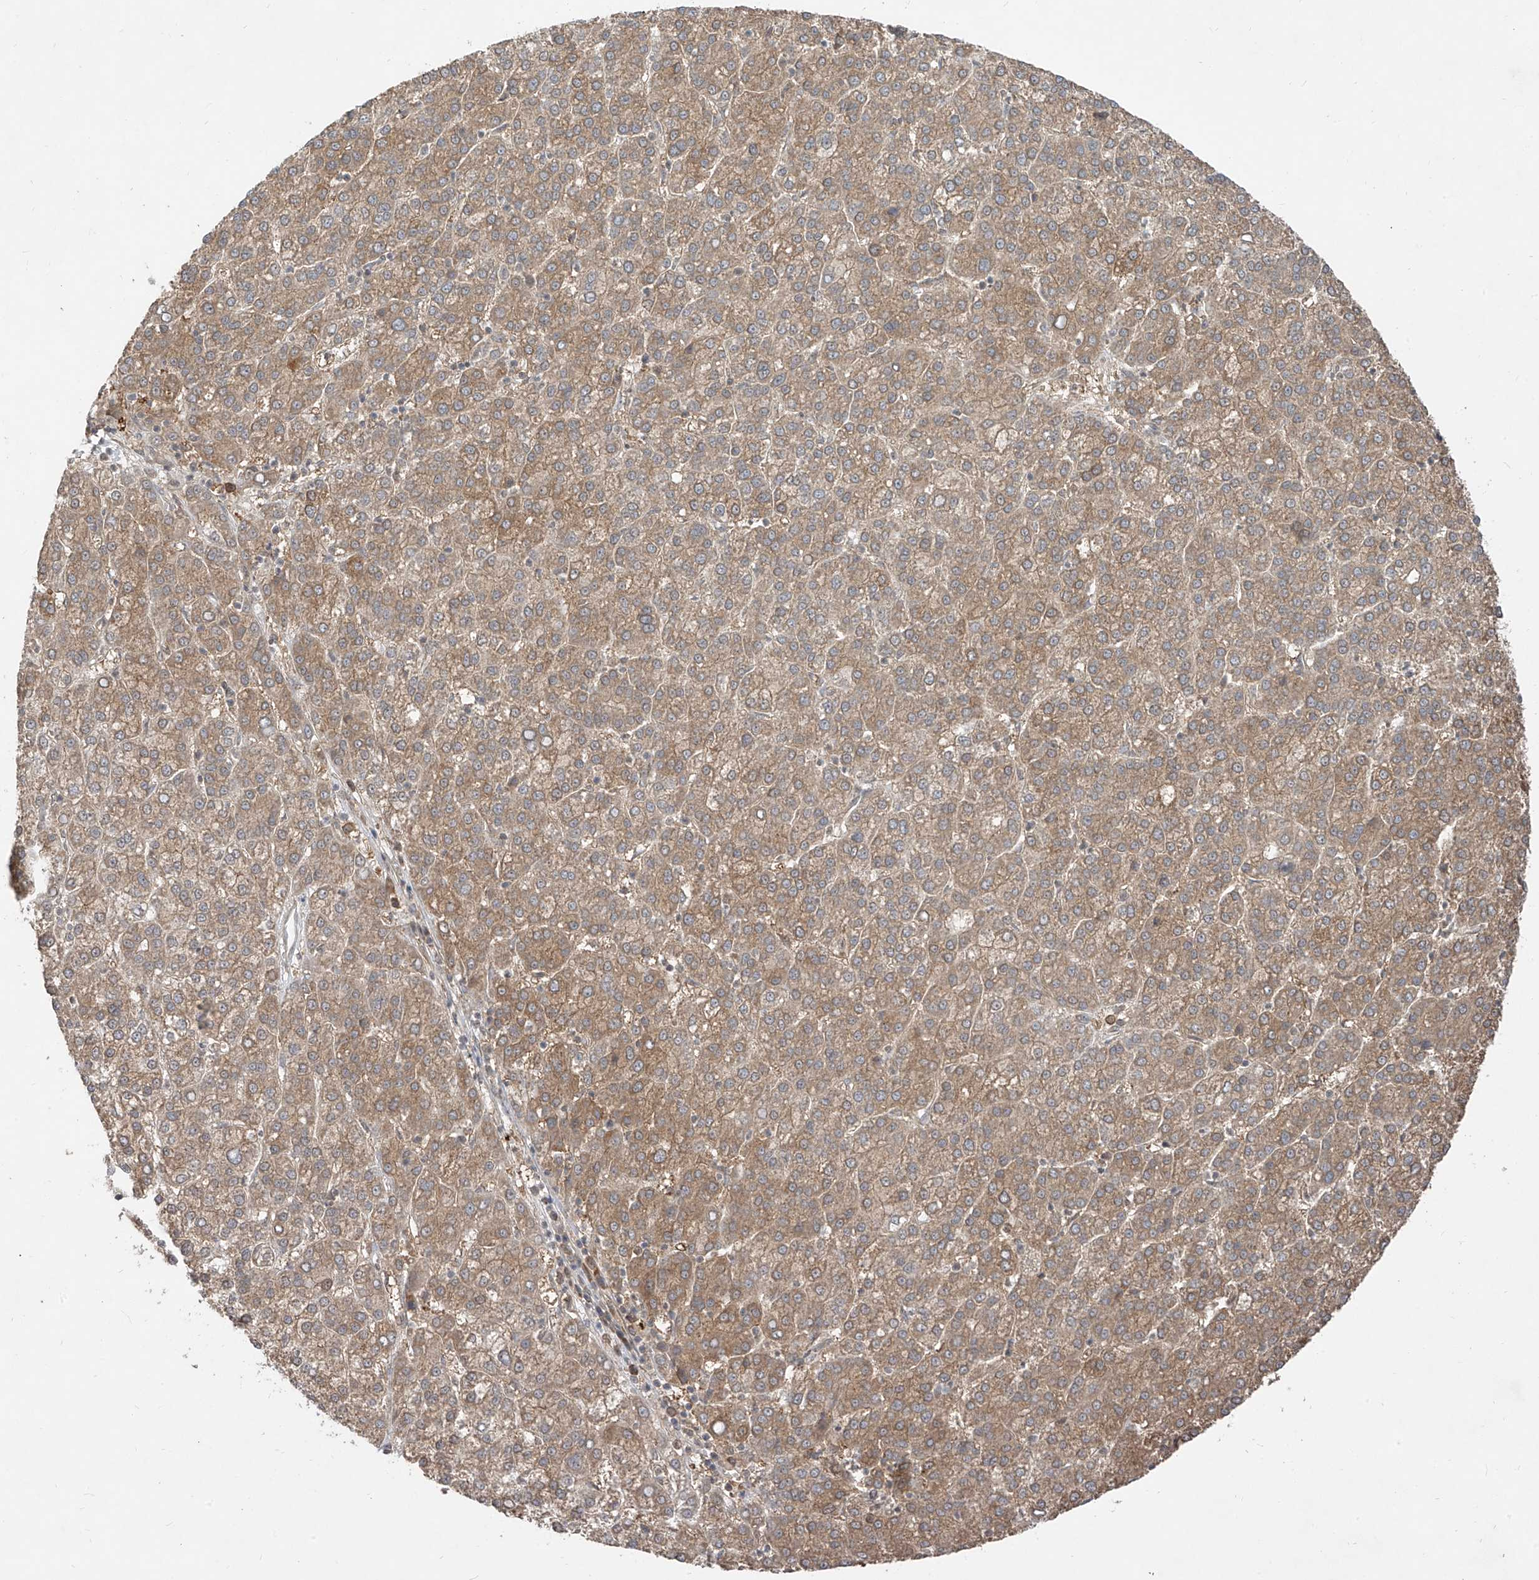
{"staining": {"intensity": "moderate", "quantity": ">75%", "location": "cytoplasmic/membranous"}, "tissue": "liver cancer", "cell_type": "Tumor cells", "image_type": "cancer", "snomed": [{"axis": "morphology", "description": "Carcinoma, Hepatocellular, NOS"}, {"axis": "topography", "description": "Liver"}], "caption": "Liver hepatocellular carcinoma tissue demonstrates moderate cytoplasmic/membranous expression in about >75% of tumor cells, visualized by immunohistochemistry.", "gene": "LCOR", "patient": {"sex": "female", "age": 58}}